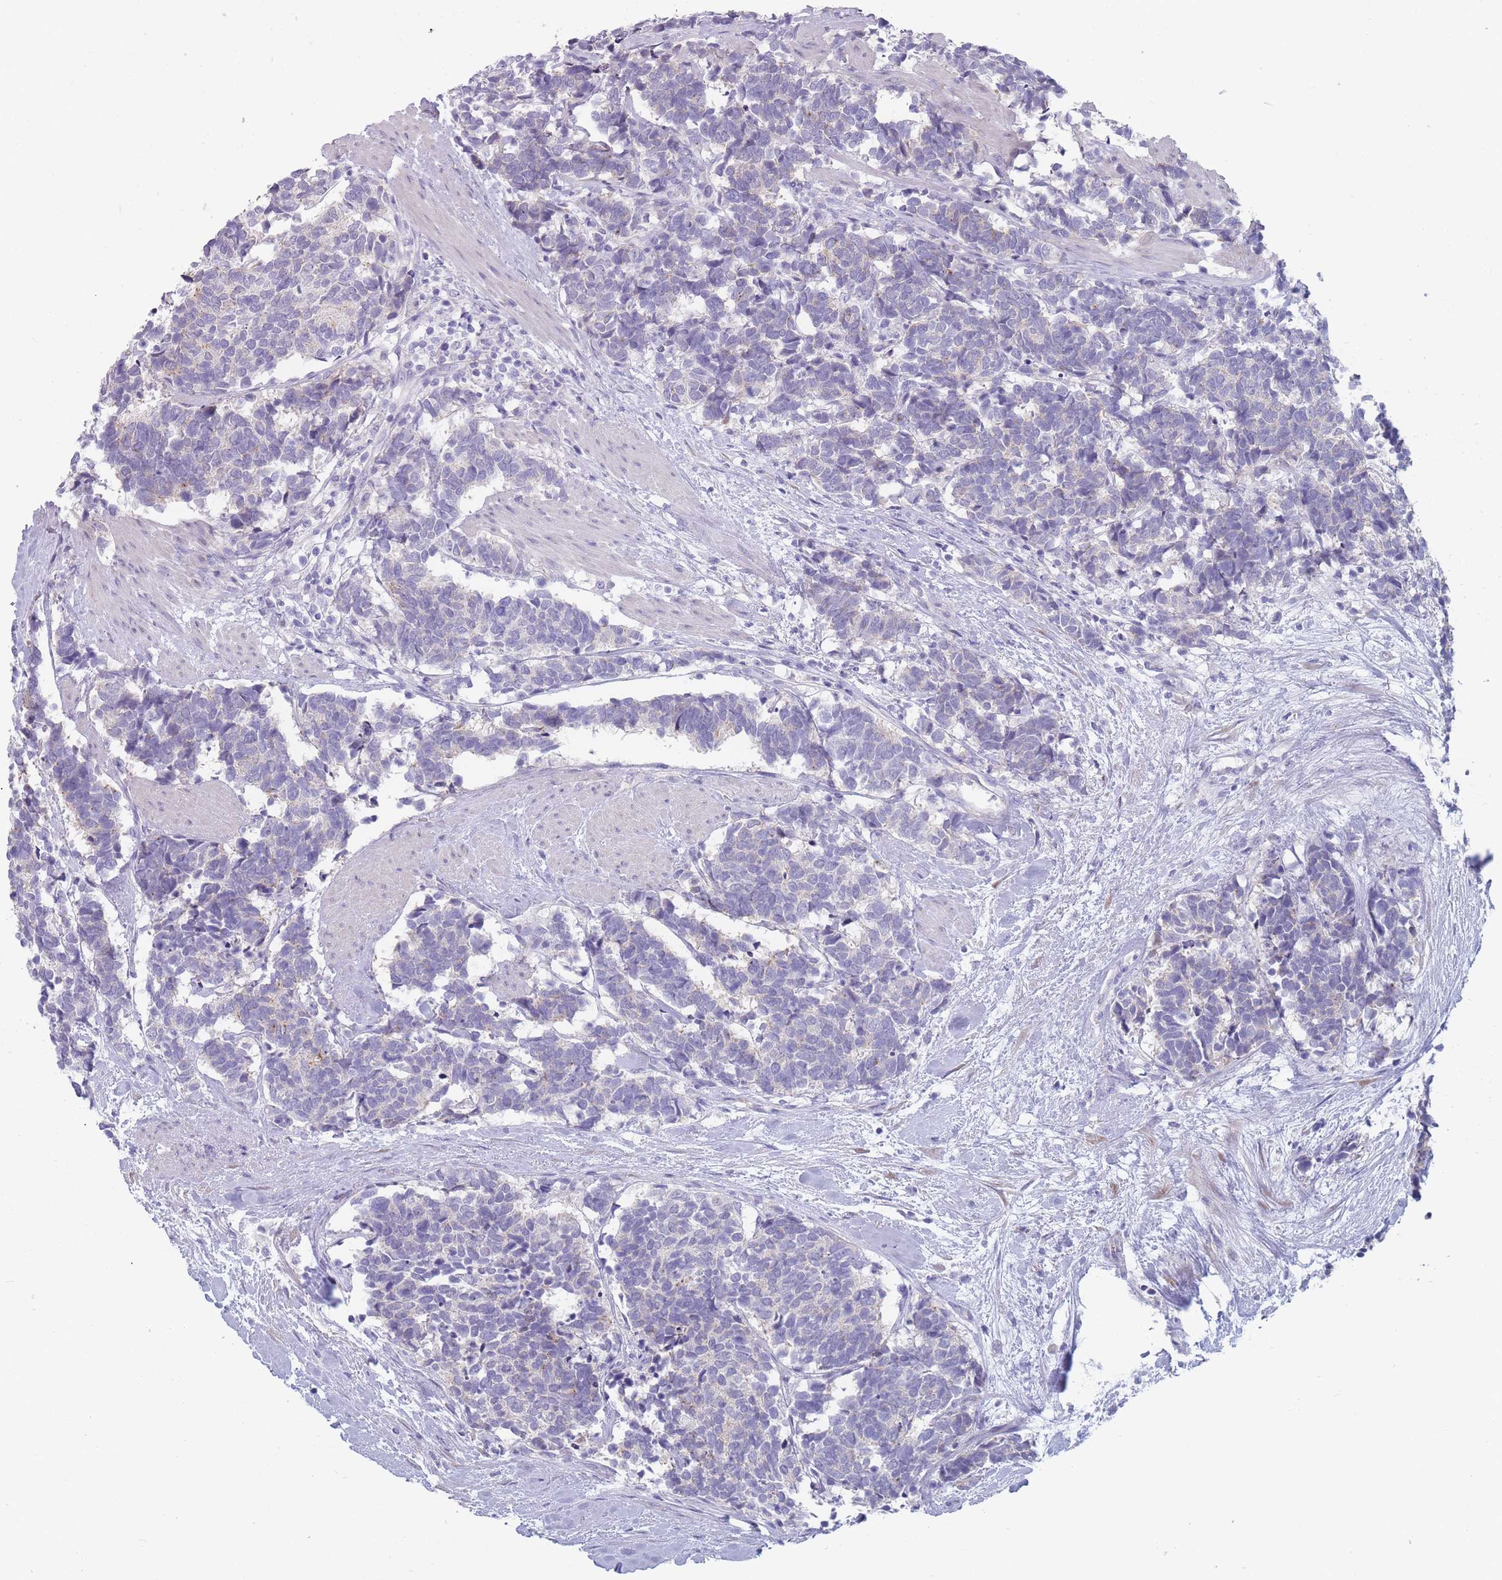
{"staining": {"intensity": "negative", "quantity": "none", "location": "none"}, "tissue": "carcinoid", "cell_type": "Tumor cells", "image_type": "cancer", "snomed": [{"axis": "morphology", "description": "Carcinoma, NOS"}, {"axis": "morphology", "description": "Carcinoid, malignant, NOS"}, {"axis": "topography", "description": "Prostate"}], "caption": "An image of carcinoma stained for a protein reveals no brown staining in tumor cells. Nuclei are stained in blue.", "gene": "PIGU", "patient": {"sex": "male", "age": 57}}